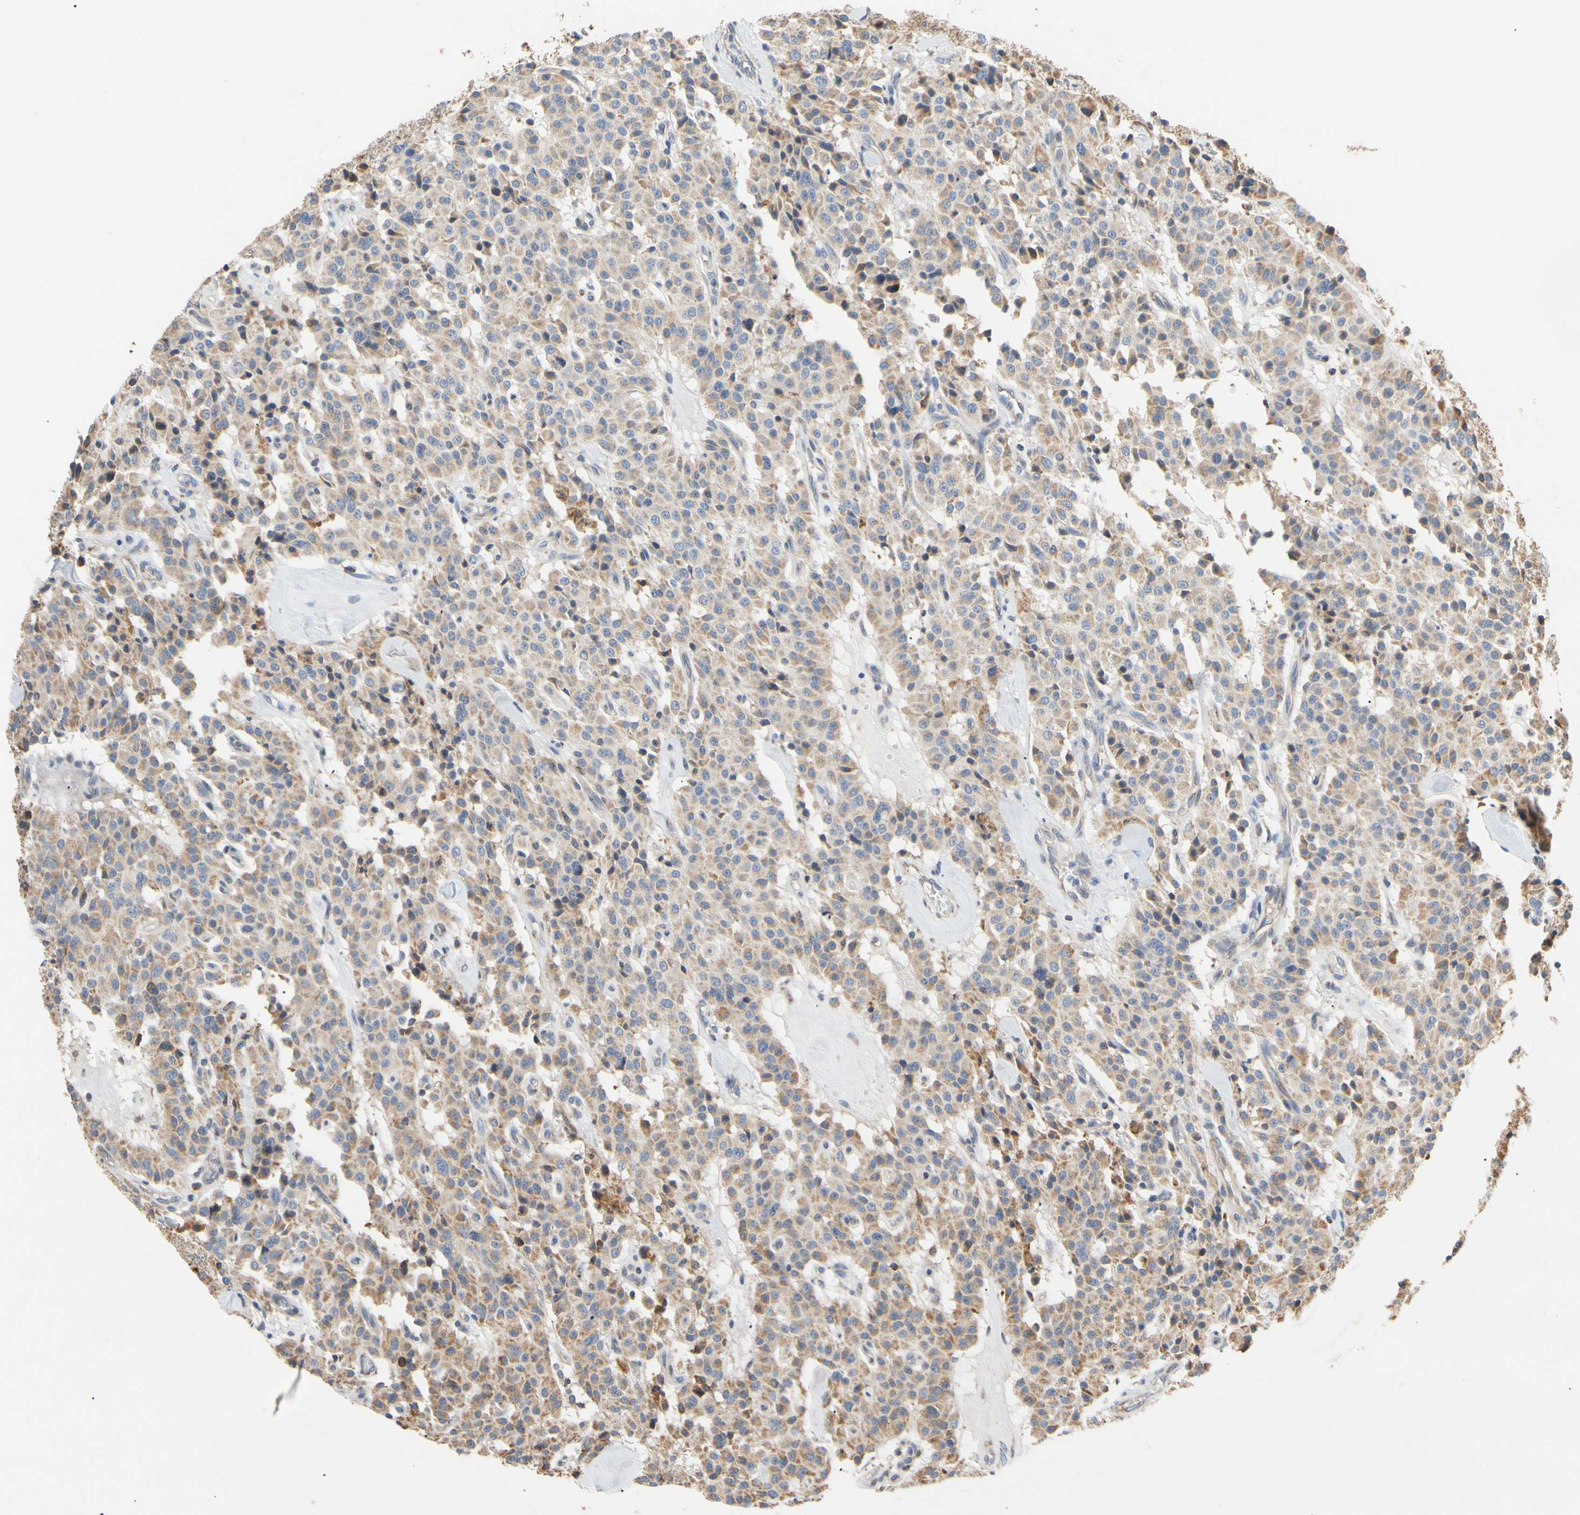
{"staining": {"intensity": "weak", "quantity": "25%-75%", "location": "cytoplasmic/membranous"}, "tissue": "carcinoid", "cell_type": "Tumor cells", "image_type": "cancer", "snomed": [{"axis": "morphology", "description": "Carcinoid, malignant, NOS"}, {"axis": "topography", "description": "Lung"}], "caption": "Tumor cells demonstrate weak cytoplasmic/membranous positivity in approximately 25%-75% of cells in carcinoid (malignant).", "gene": "PLGRKT", "patient": {"sex": "male", "age": 30}}